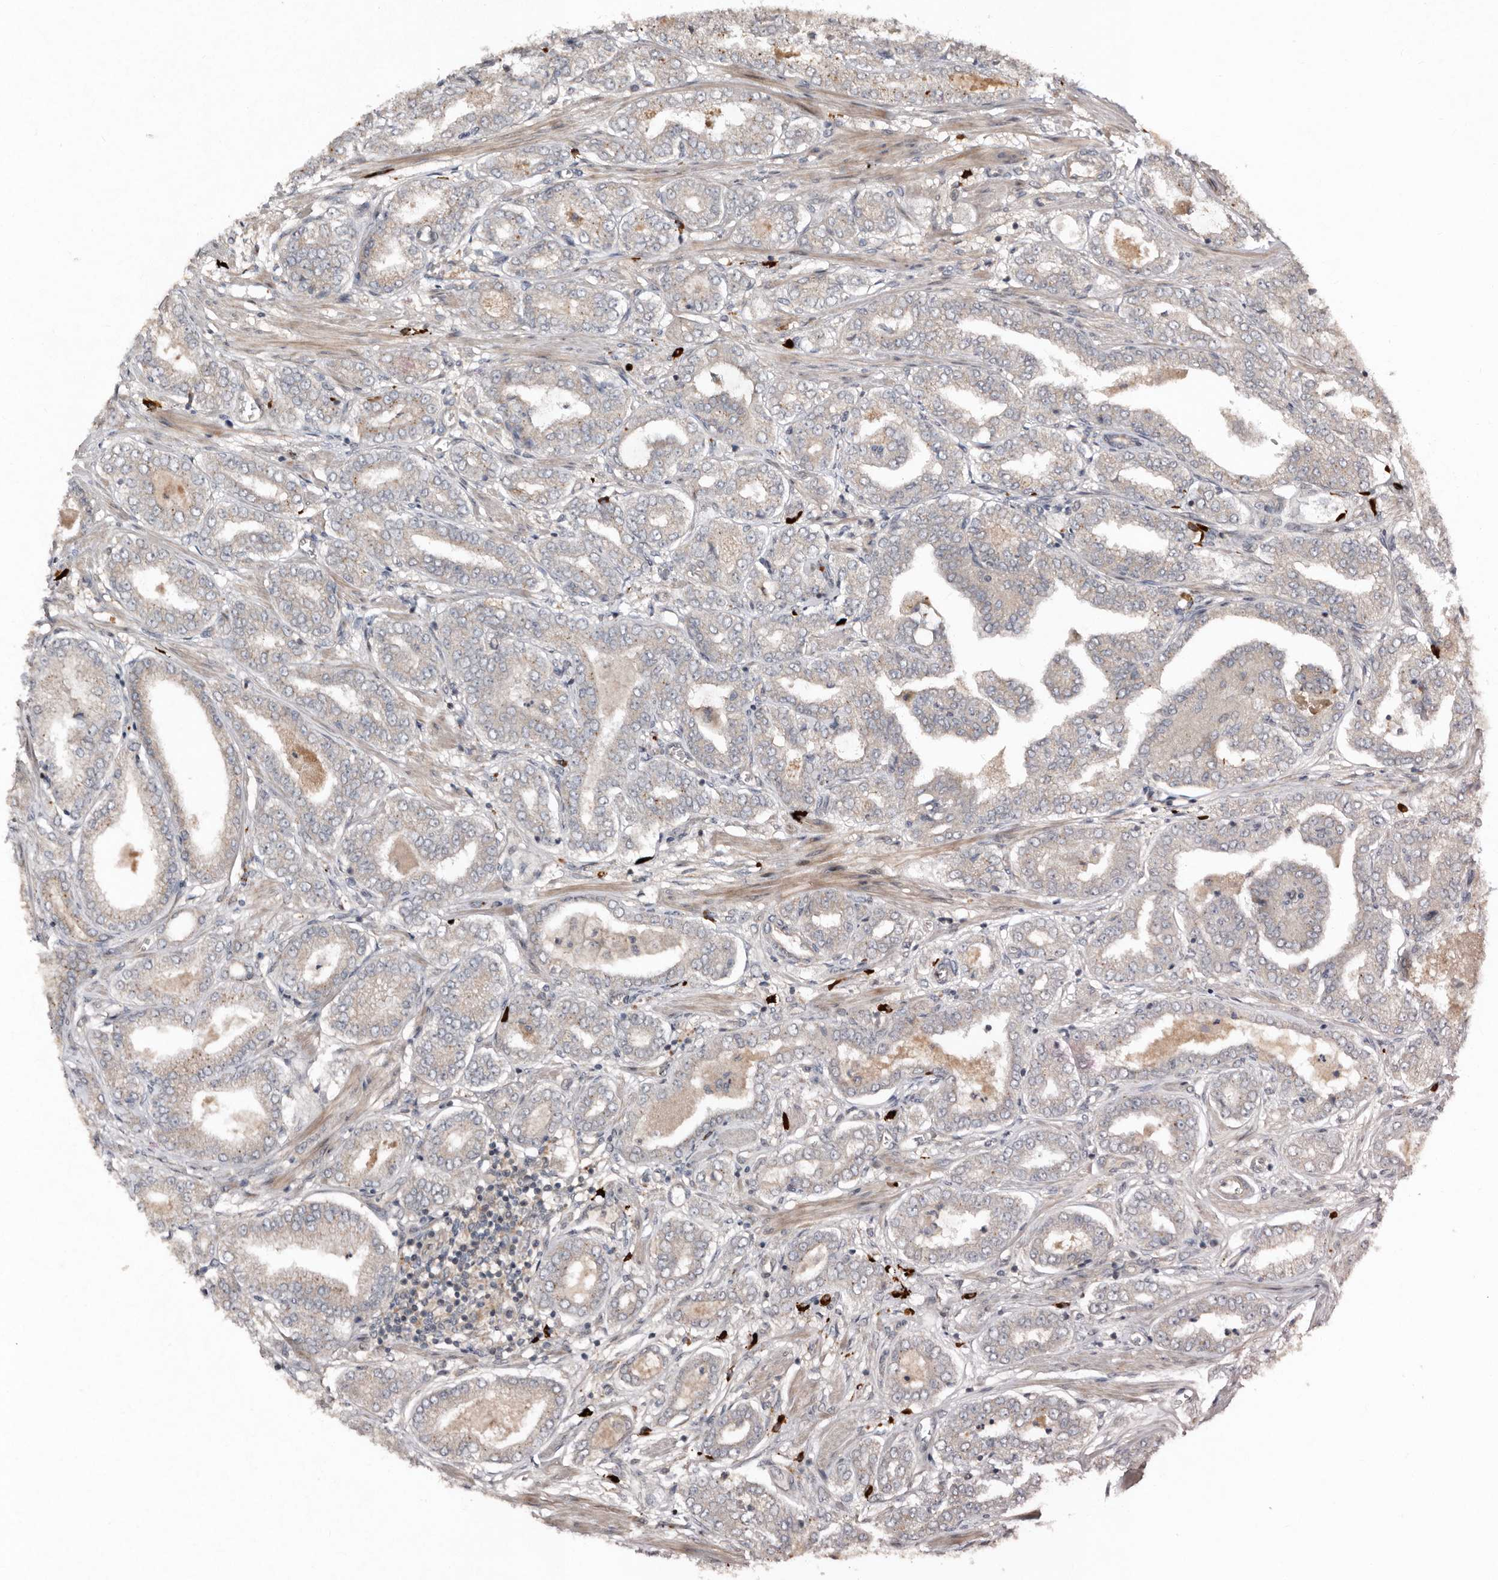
{"staining": {"intensity": "weak", "quantity": "25%-75%", "location": "cytoplasmic/membranous"}, "tissue": "prostate cancer", "cell_type": "Tumor cells", "image_type": "cancer", "snomed": [{"axis": "morphology", "description": "Adenocarcinoma, Low grade"}, {"axis": "topography", "description": "Prostate"}], "caption": "A brown stain highlights weak cytoplasmic/membranous staining of a protein in prostate cancer (adenocarcinoma (low-grade)) tumor cells.", "gene": "TEAD3", "patient": {"sex": "male", "age": 63}}